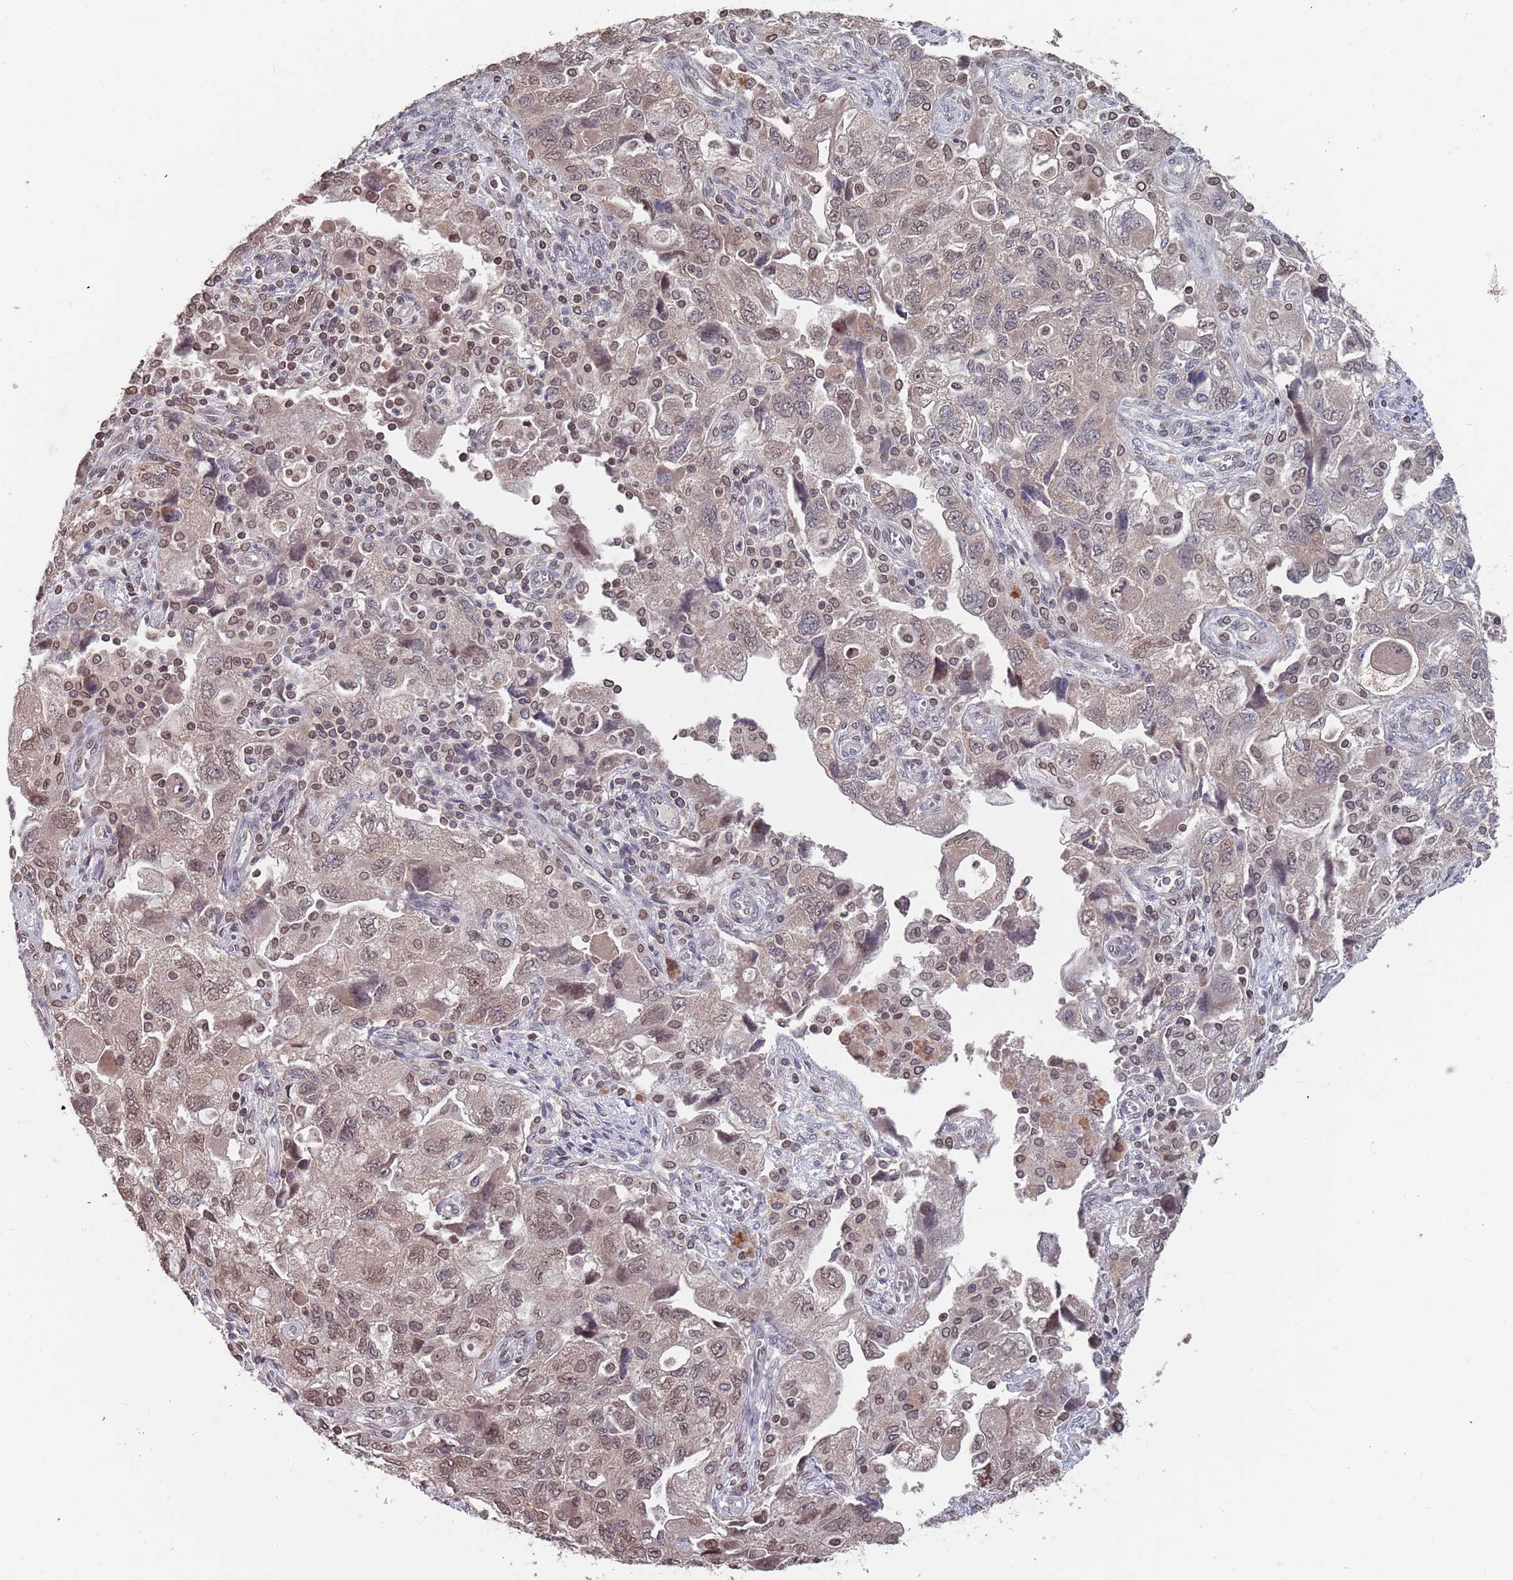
{"staining": {"intensity": "moderate", "quantity": "25%-75%", "location": "nuclear"}, "tissue": "ovarian cancer", "cell_type": "Tumor cells", "image_type": "cancer", "snomed": [{"axis": "morphology", "description": "Carcinoma, NOS"}, {"axis": "morphology", "description": "Cystadenocarcinoma, serous, NOS"}, {"axis": "topography", "description": "Ovary"}], "caption": "This micrograph displays ovarian cancer (serous cystadenocarcinoma) stained with immunohistochemistry (IHC) to label a protein in brown. The nuclear of tumor cells show moderate positivity for the protein. Nuclei are counter-stained blue.", "gene": "SDHAF3", "patient": {"sex": "female", "age": 69}}